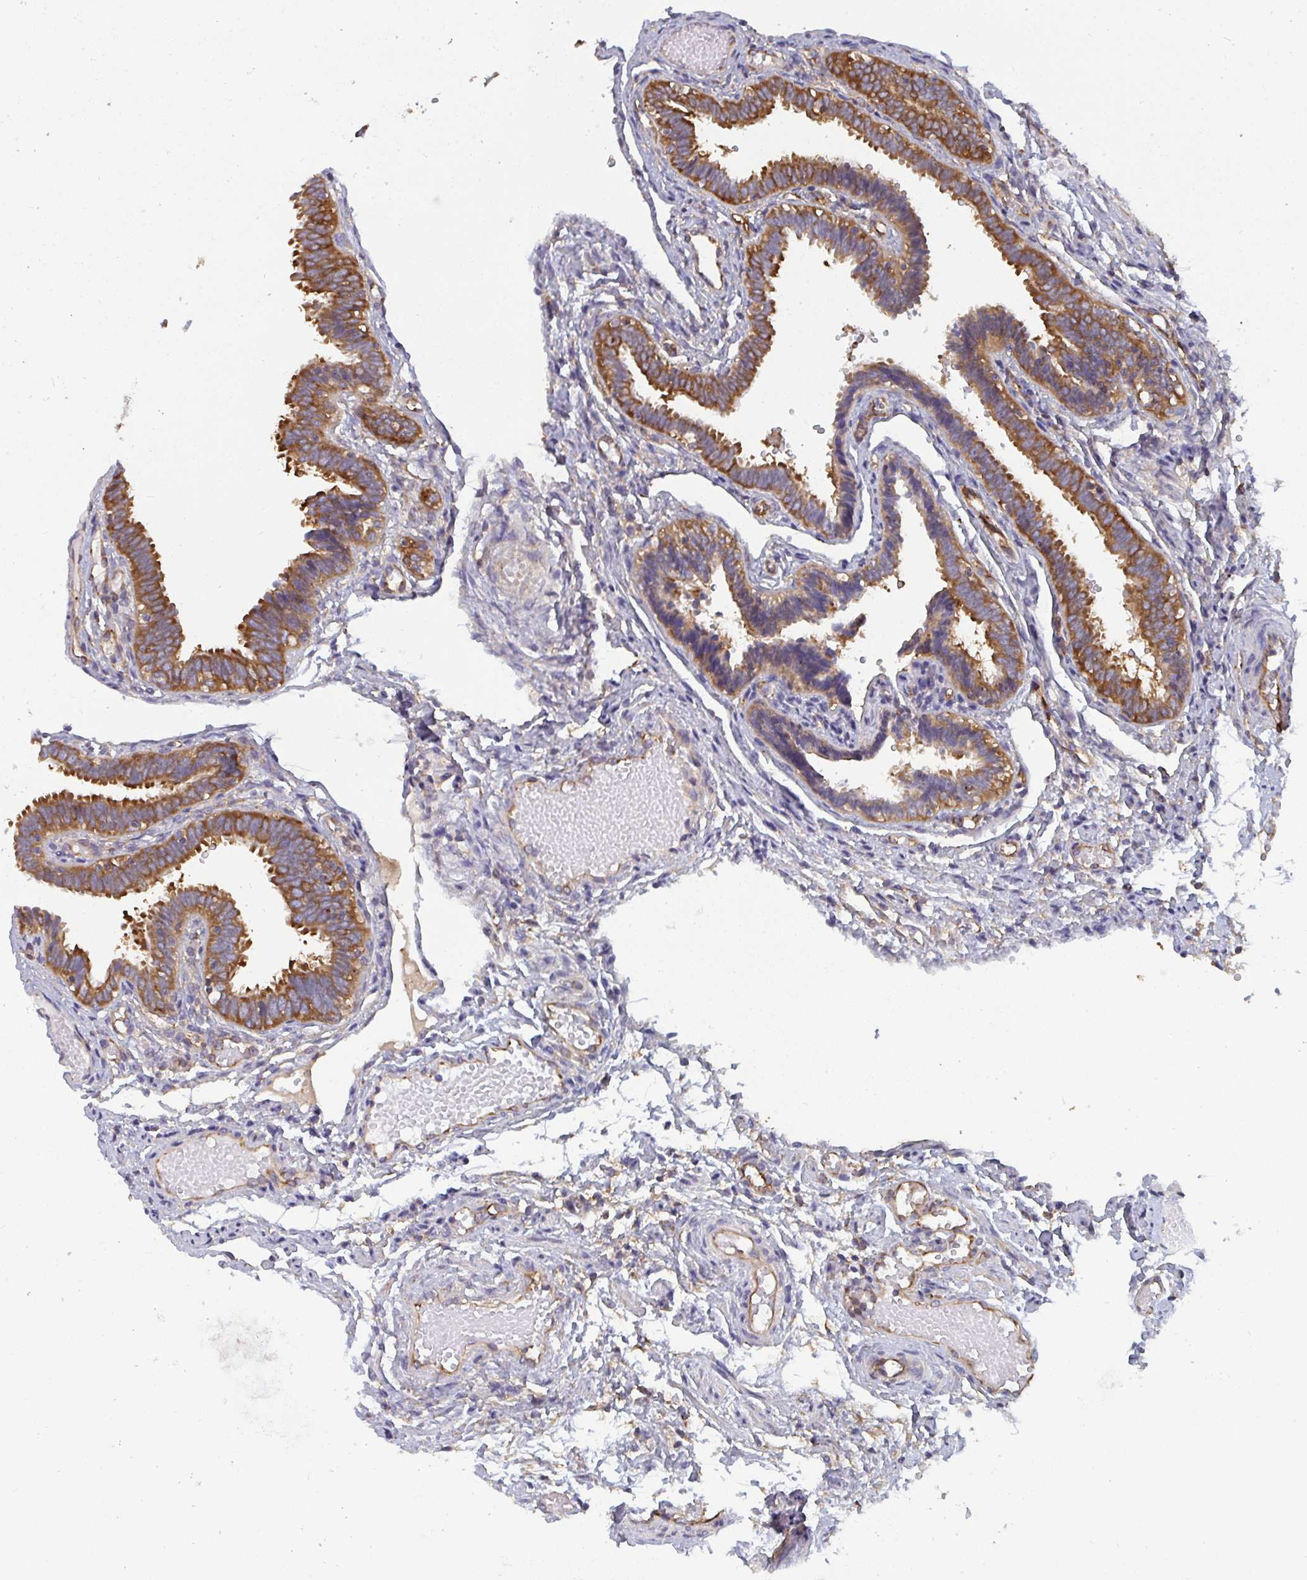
{"staining": {"intensity": "strong", "quantity": ">75%", "location": "cytoplasmic/membranous"}, "tissue": "fallopian tube", "cell_type": "Glandular cells", "image_type": "normal", "snomed": [{"axis": "morphology", "description": "Normal tissue, NOS"}, {"axis": "topography", "description": "Fallopian tube"}], "caption": "Strong cytoplasmic/membranous positivity for a protein is seen in approximately >75% of glandular cells of normal fallopian tube using IHC.", "gene": "DYNC1I2", "patient": {"sex": "female", "age": 37}}